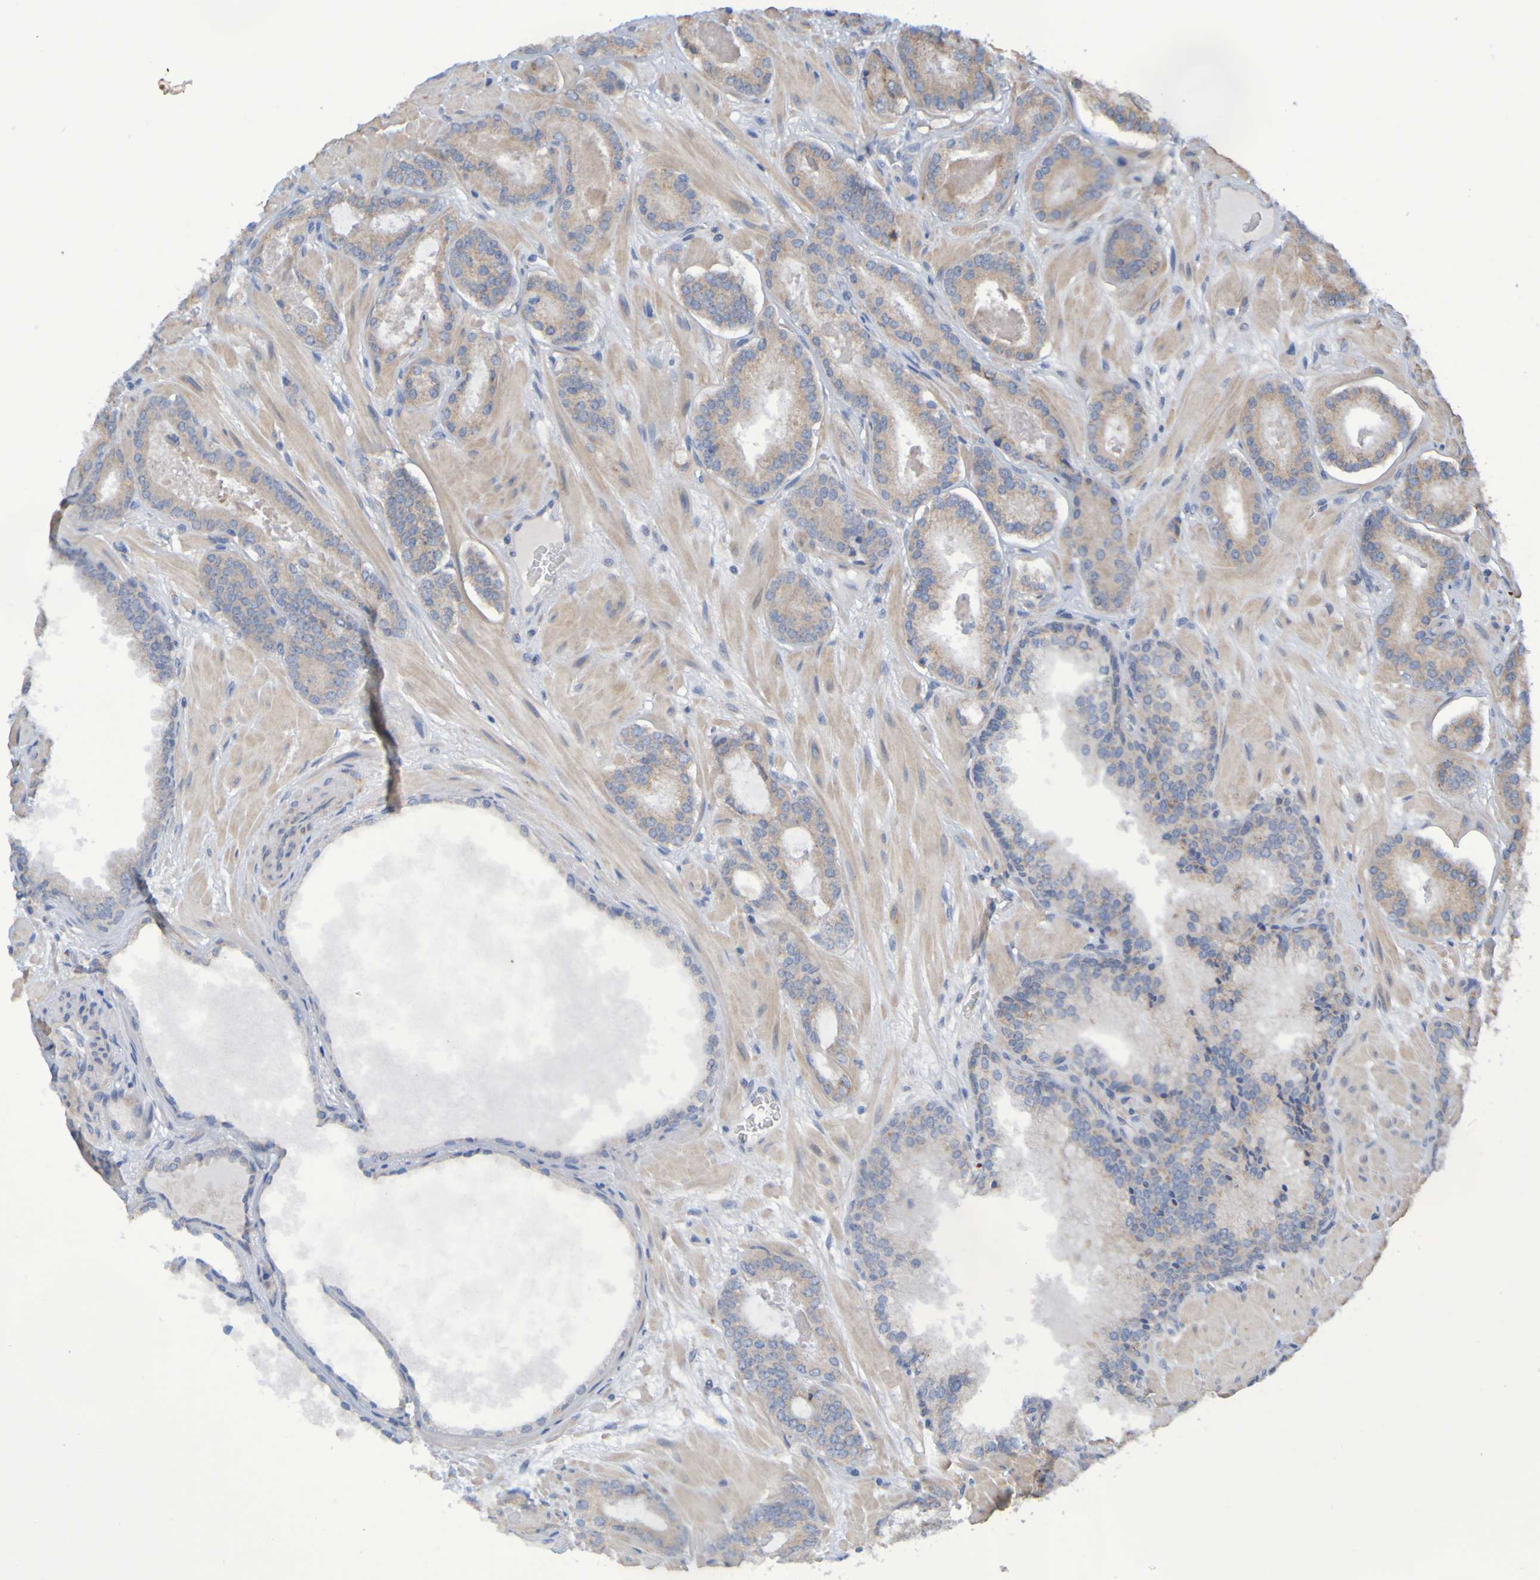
{"staining": {"intensity": "weak", "quantity": ">75%", "location": "cytoplasmic/membranous"}, "tissue": "prostate cancer", "cell_type": "Tumor cells", "image_type": "cancer", "snomed": [{"axis": "morphology", "description": "Adenocarcinoma, Low grade"}, {"axis": "topography", "description": "Prostate"}], "caption": "Immunohistochemistry (DAB) staining of prostate adenocarcinoma (low-grade) displays weak cytoplasmic/membranous protein staining in approximately >75% of tumor cells. (IHC, brightfield microscopy, high magnification).", "gene": "CLDN18", "patient": {"sex": "male", "age": 63}}